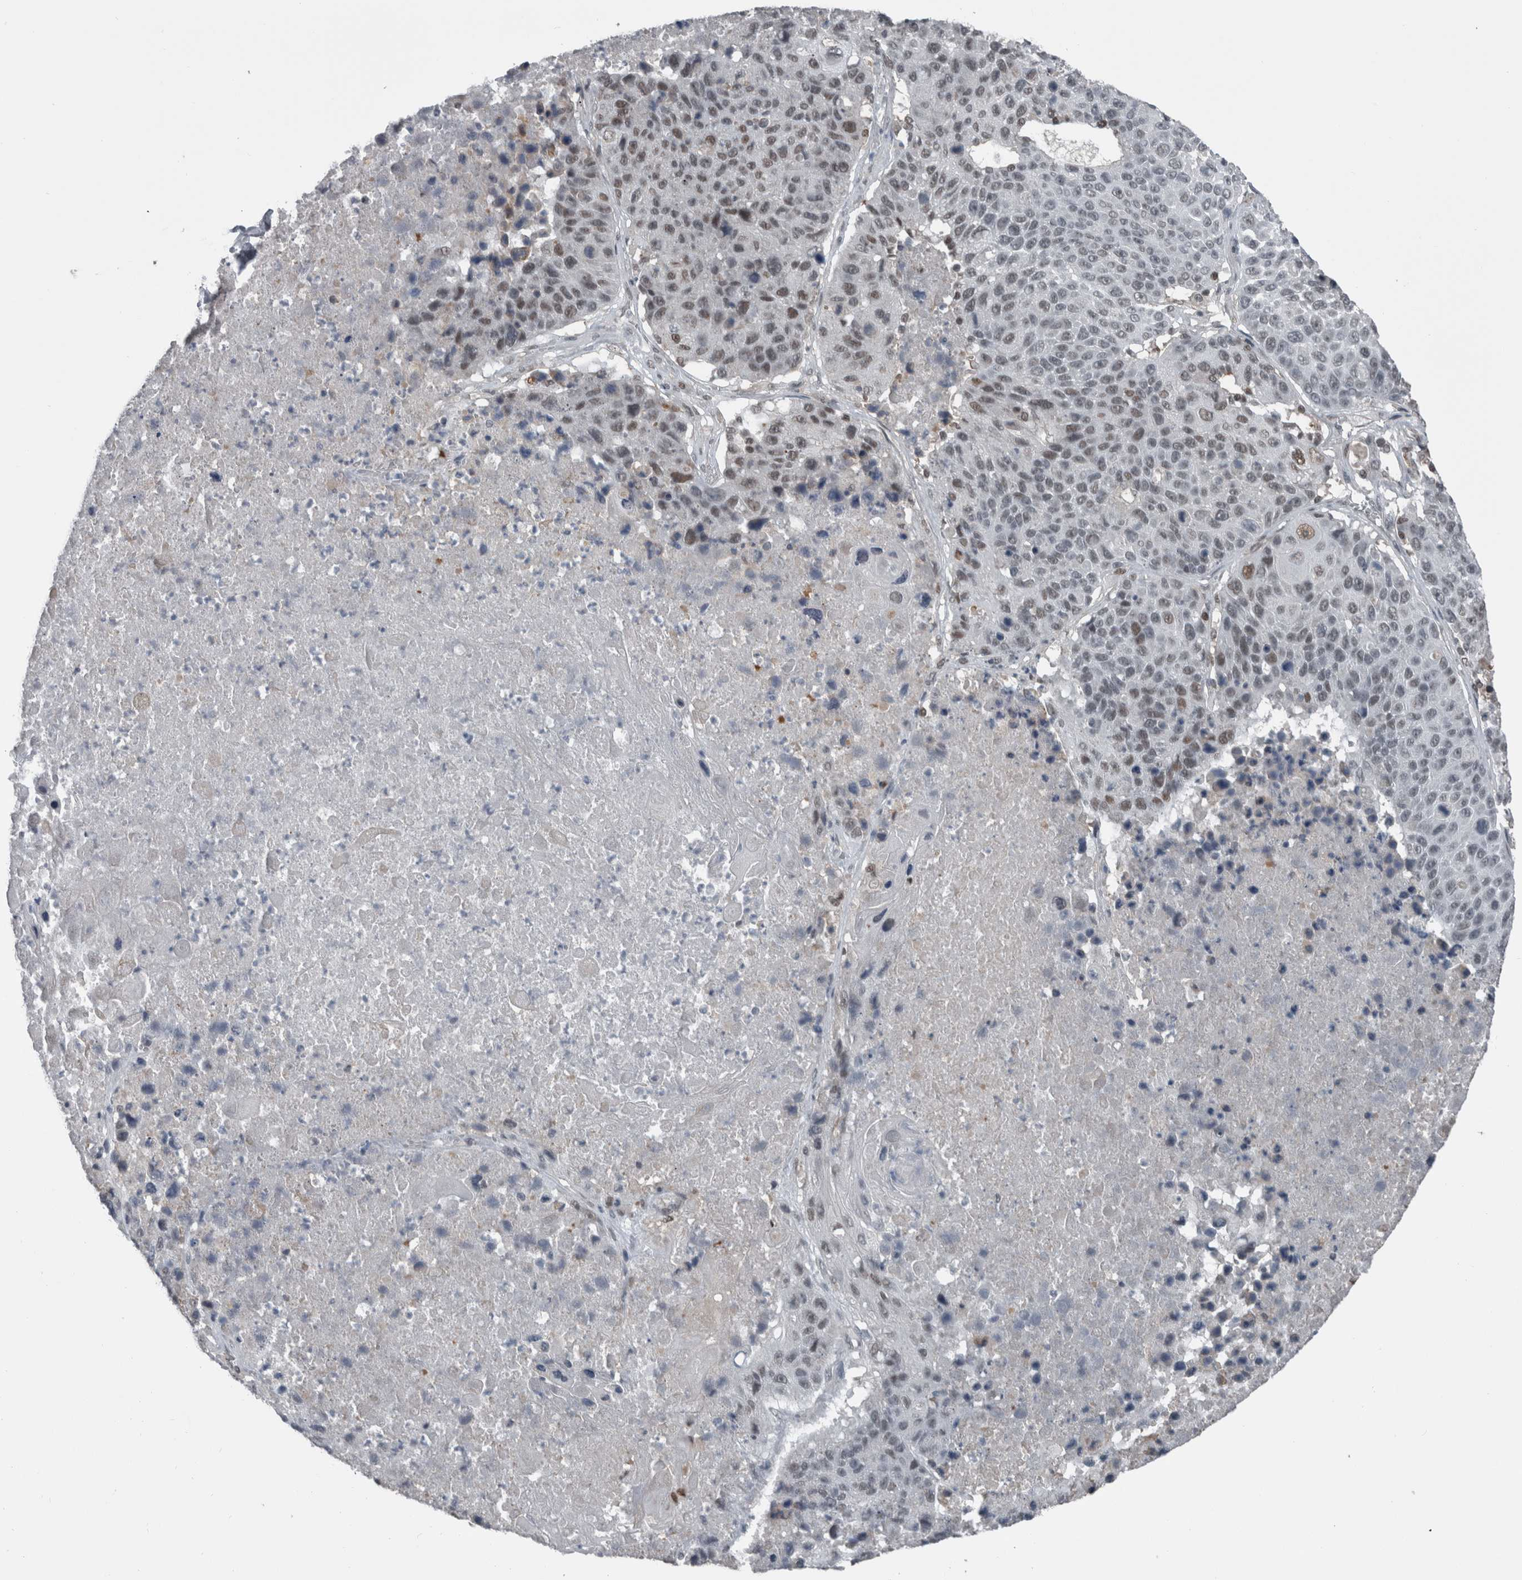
{"staining": {"intensity": "weak", "quantity": "<25%", "location": "nuclear"}, "tissue": "lung cancer", "cell_type": "Tumor cells", "image_type": "cancer", "snomed": [{"axis": "morphology", "description": "Squamous cell carcinoma, NOS"}, {"axis": "topography", "description": "Lung"}], "caption": "There is no significant positivity in tumor cells of lung squamous cell carcinoma.", "gene": "ZBTB21", "patient": {"sex": "male", "age": 61}}